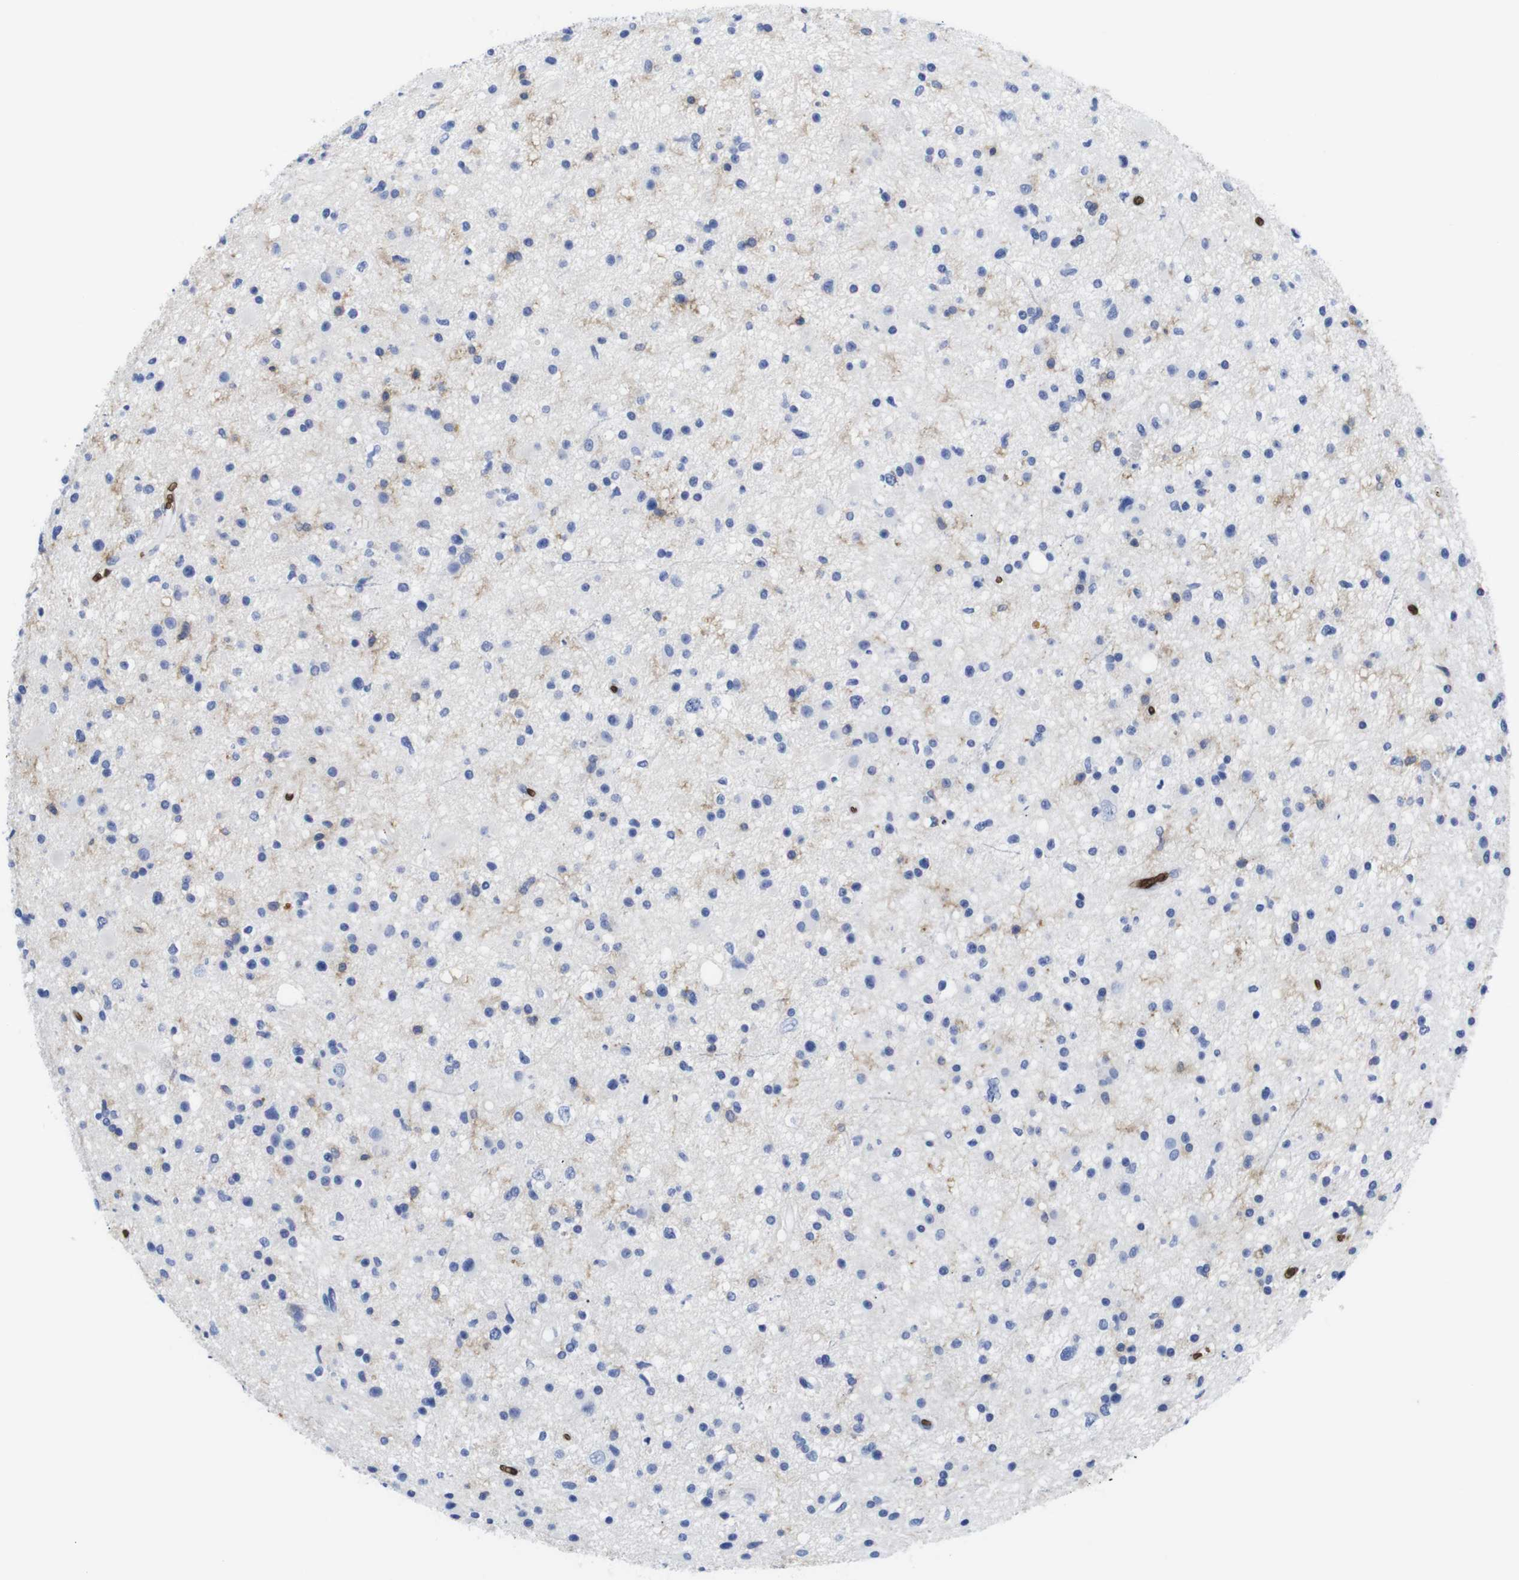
{"staining": {"intensity": "negative", "quantity": "none", "location": "none"}, "tissue": "glioma", "cell_type": "Tumor cells", "image_type": "cancer", "snomed": [{"axis": "morphology", "description": "Glioma, malignant, High grade"}, {"axis": "topography", "description": "Brain"}], "caption": "The image displays no staining of tumor cells in malignant glioma (high-grade).", "gene": "S1PR2", "patient": {"sex": "male", "age": 33}}